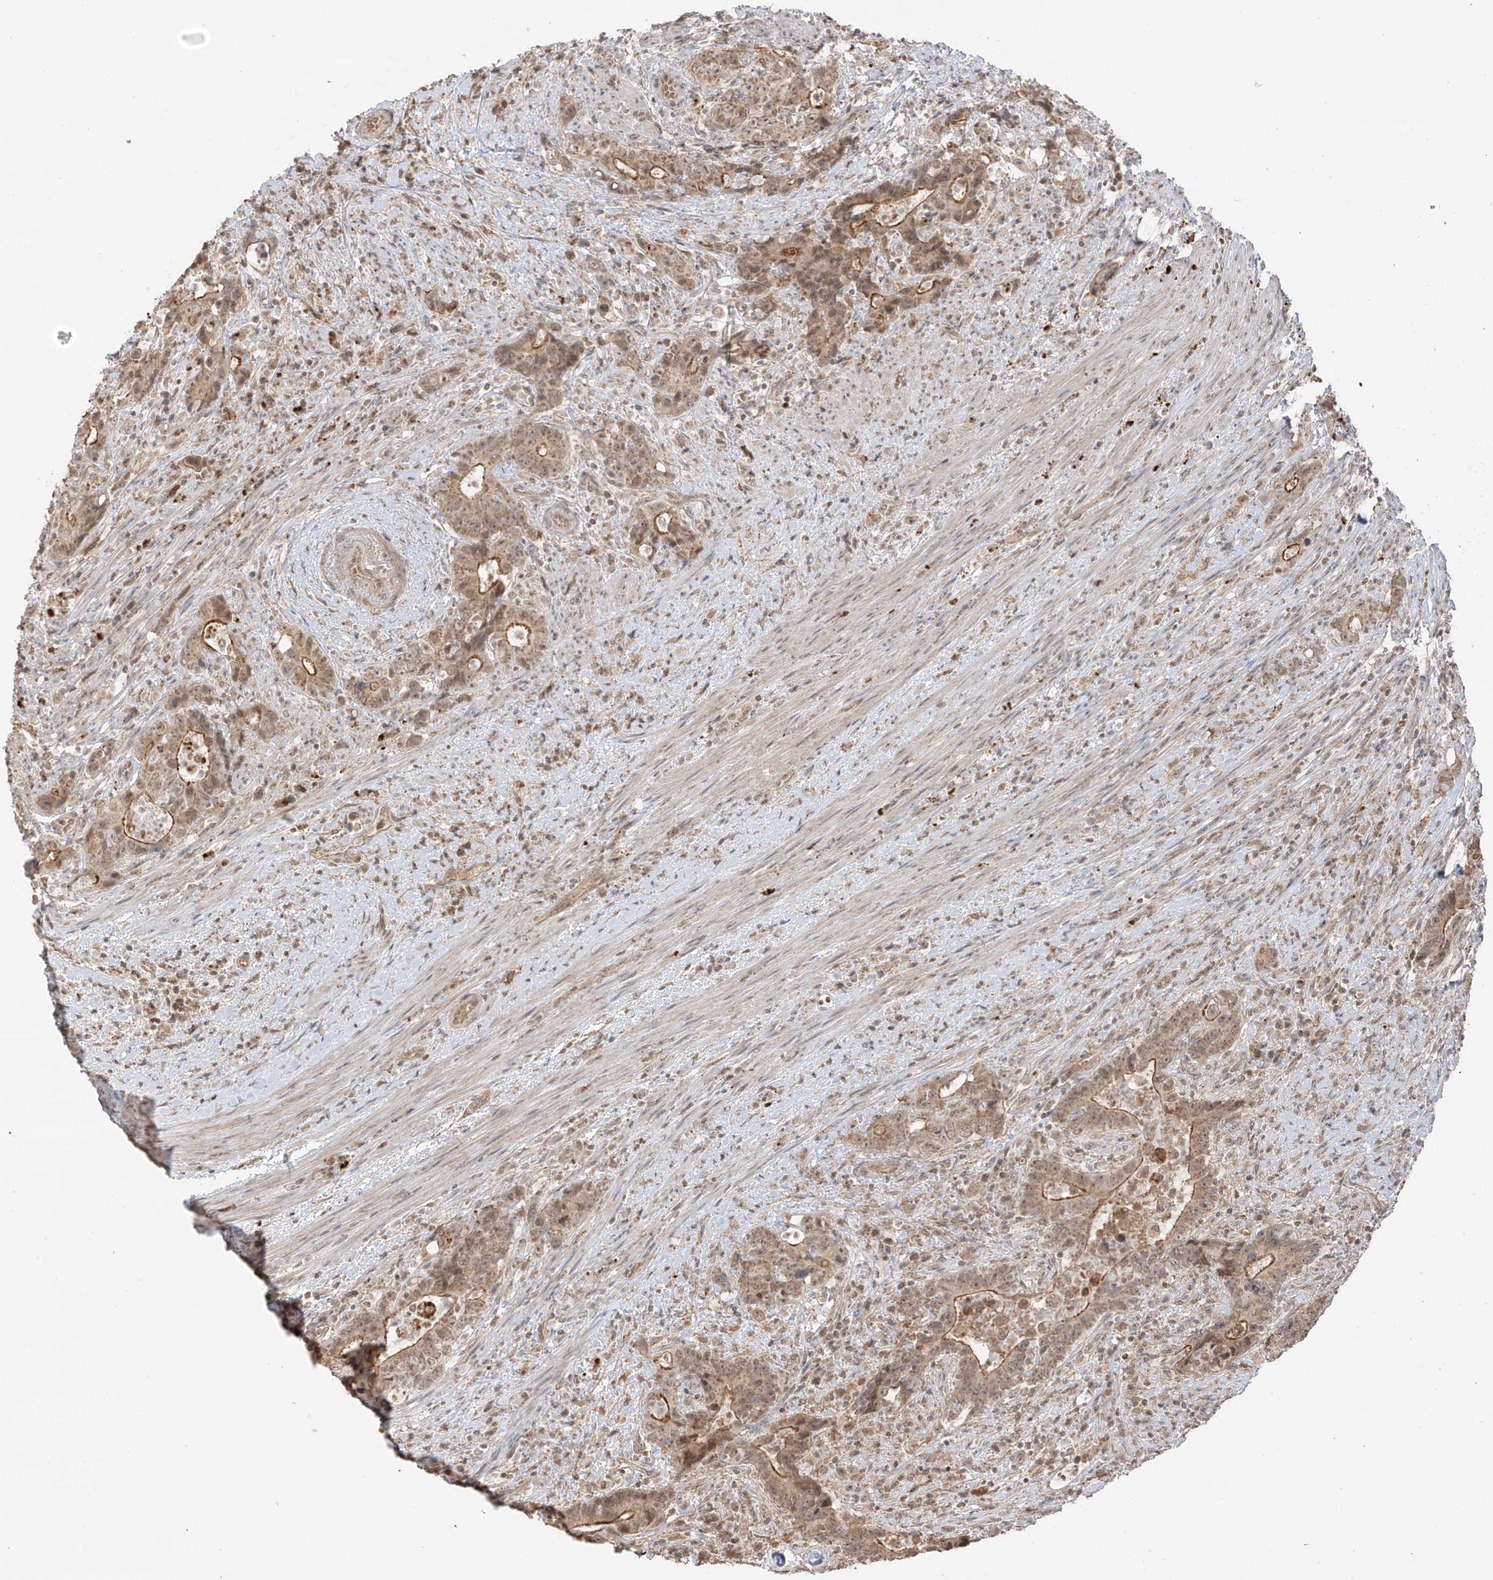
{"staining": {"intensity": "moderate", "quantity": ">75%", "location": "cytoplasmic/membranous"}, "tissue": "colorectal cancer", "cell_type": "Tumor cells", "image_type": "cancer", "snomed": [{"axis": "morphology", "description": "Adenocarcinoma, NOS"}, {"axis": "topography", "description": "Colon"}], "caption": "This image demonstrates immunohistochemistry staining of colorectal cancer, with medium moderate cytoplasmic/membranous staining in approximately >75% of tumor cells.", "gene": "N4BP3", "patient": {"sex": "female", "age": 75}}